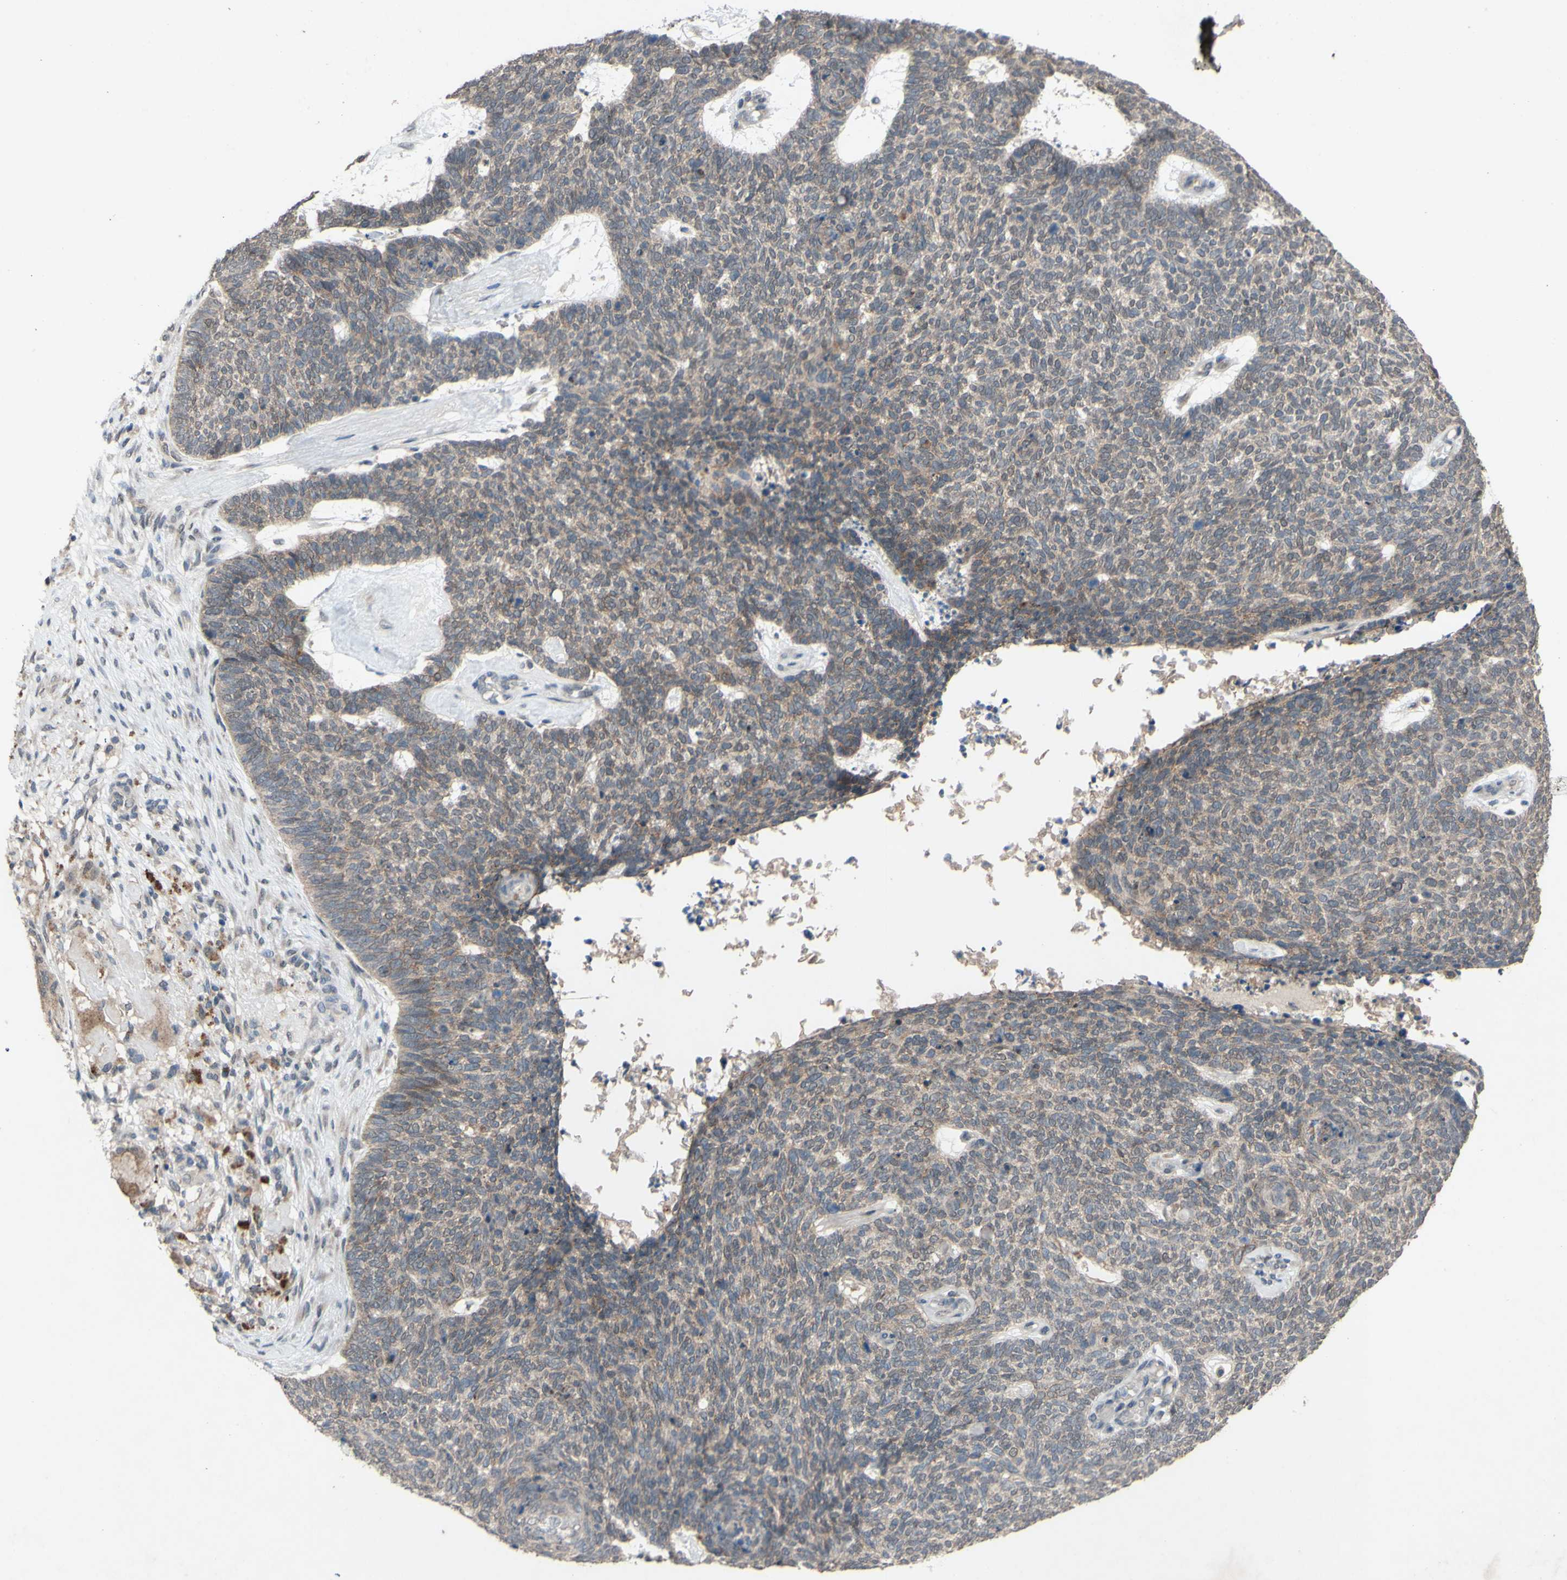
{"staining": {"intensity": "weak", "quantity": "<25%", "location": "cytoplasmic/membranous"}, "tissue": "skin cancer", "cell_type": "Tumor cells", "image_type": "cancer", "snomed": [{"axis": "morphology", "description": "Basal cell carcinoma"}, {"axis": "topography", "description": "Skin"}], "caption": "The IHC histopathology image has no significant staining in tumor cells of skin basal cell carcinoma tissue. (IHC, brightfield microscopy, high magnification).", "gene": "CDCP1", "patient": {"sex": "female", "age": 84}}